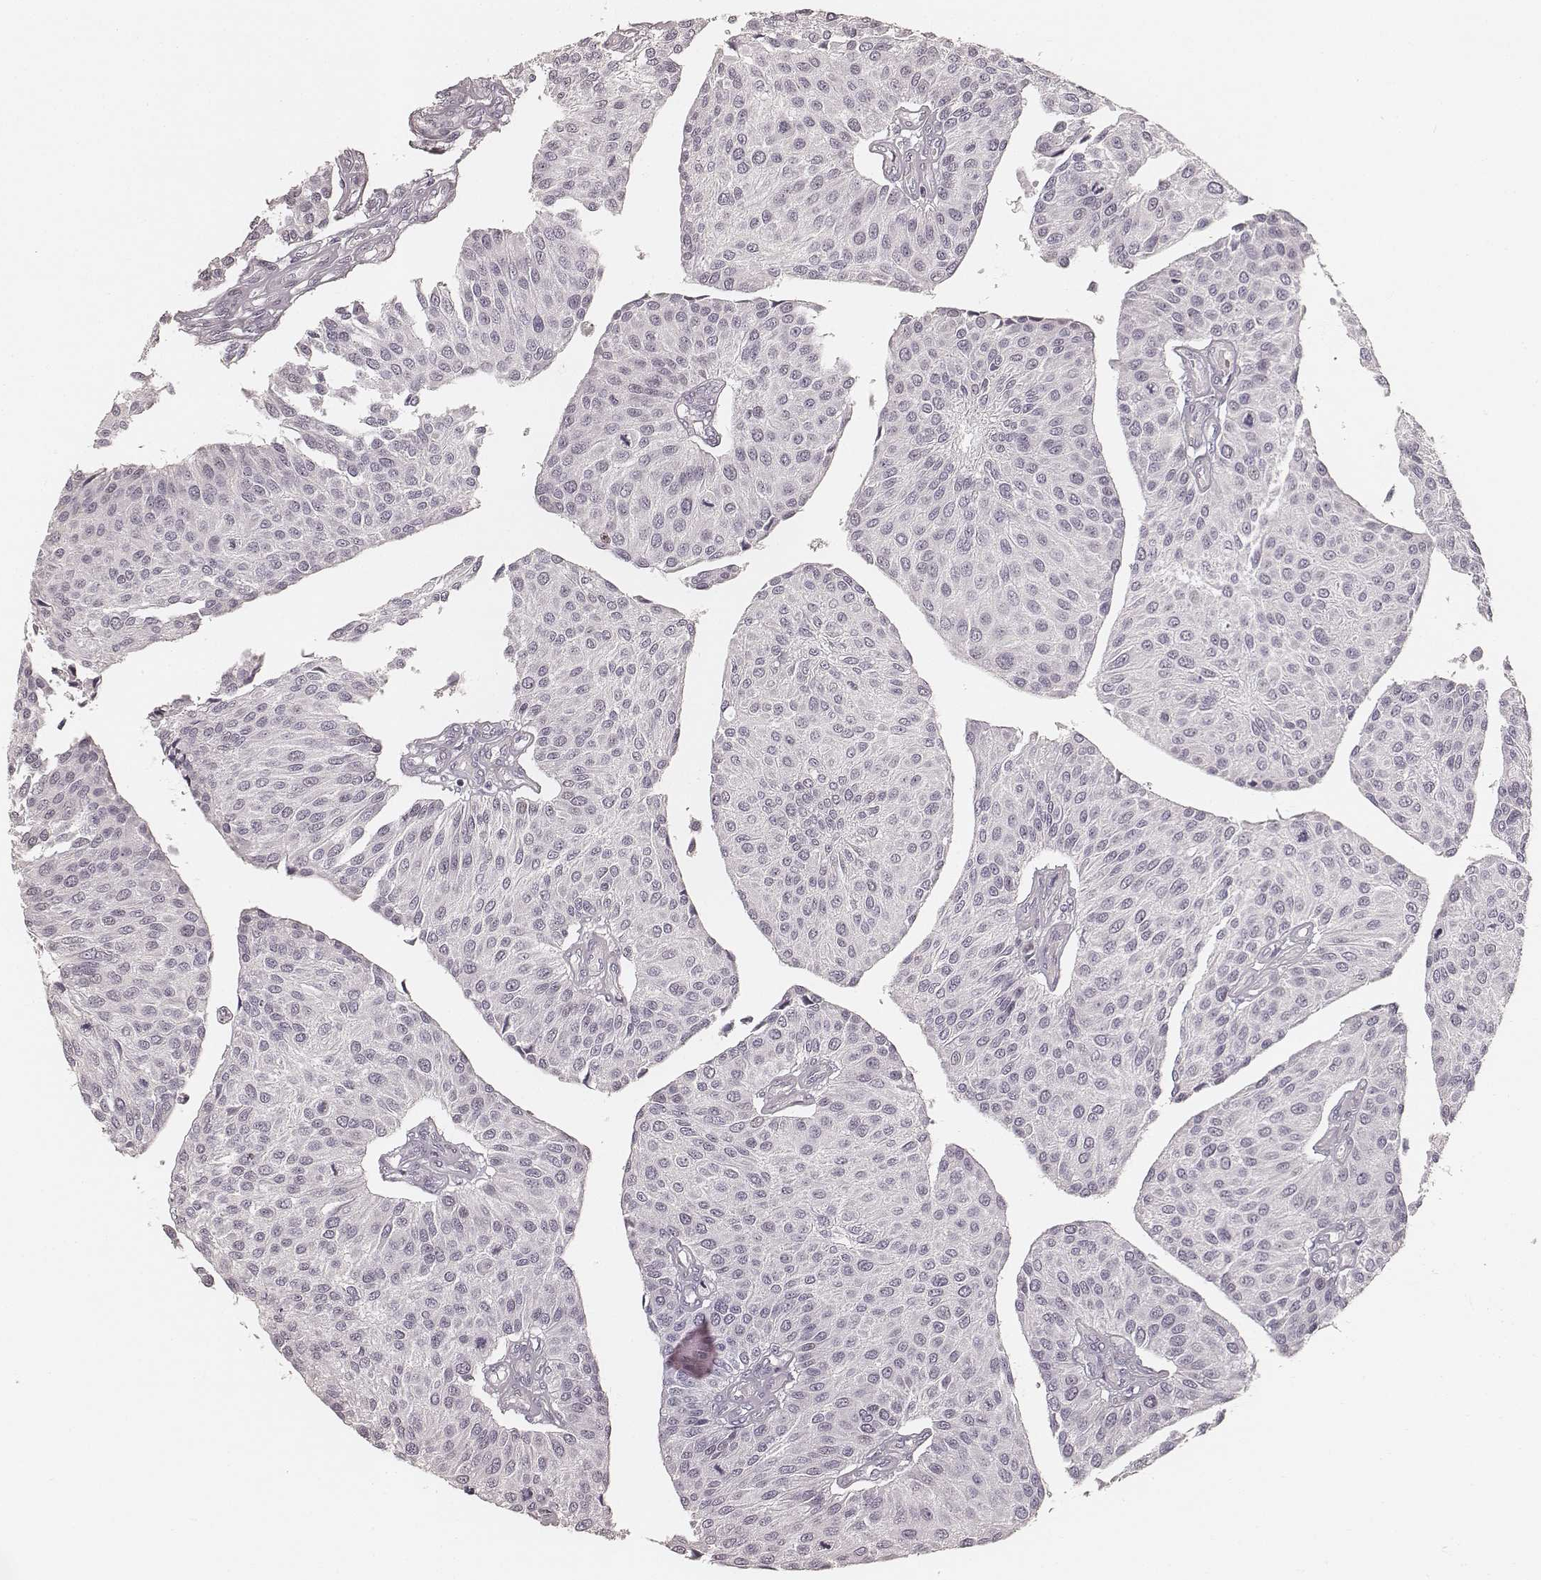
{"staining": {"intensity": "negative", "quantity": "none", "location": "none"}, "tissue": "urothelial cancer", "cell_type": "Tumor cells", "image_type": "cancer", "snomed": [{"axis": "morphology", "description": "Urothelial carcinoma, NOS"}, {"axis": "topography", "description": "Urinary bladder"}], "caption": "There is no significant positivity in tumor cells of urothelial cancer.", "gene": "TEX37", "patient": {"sex": "male", "age": 55}}